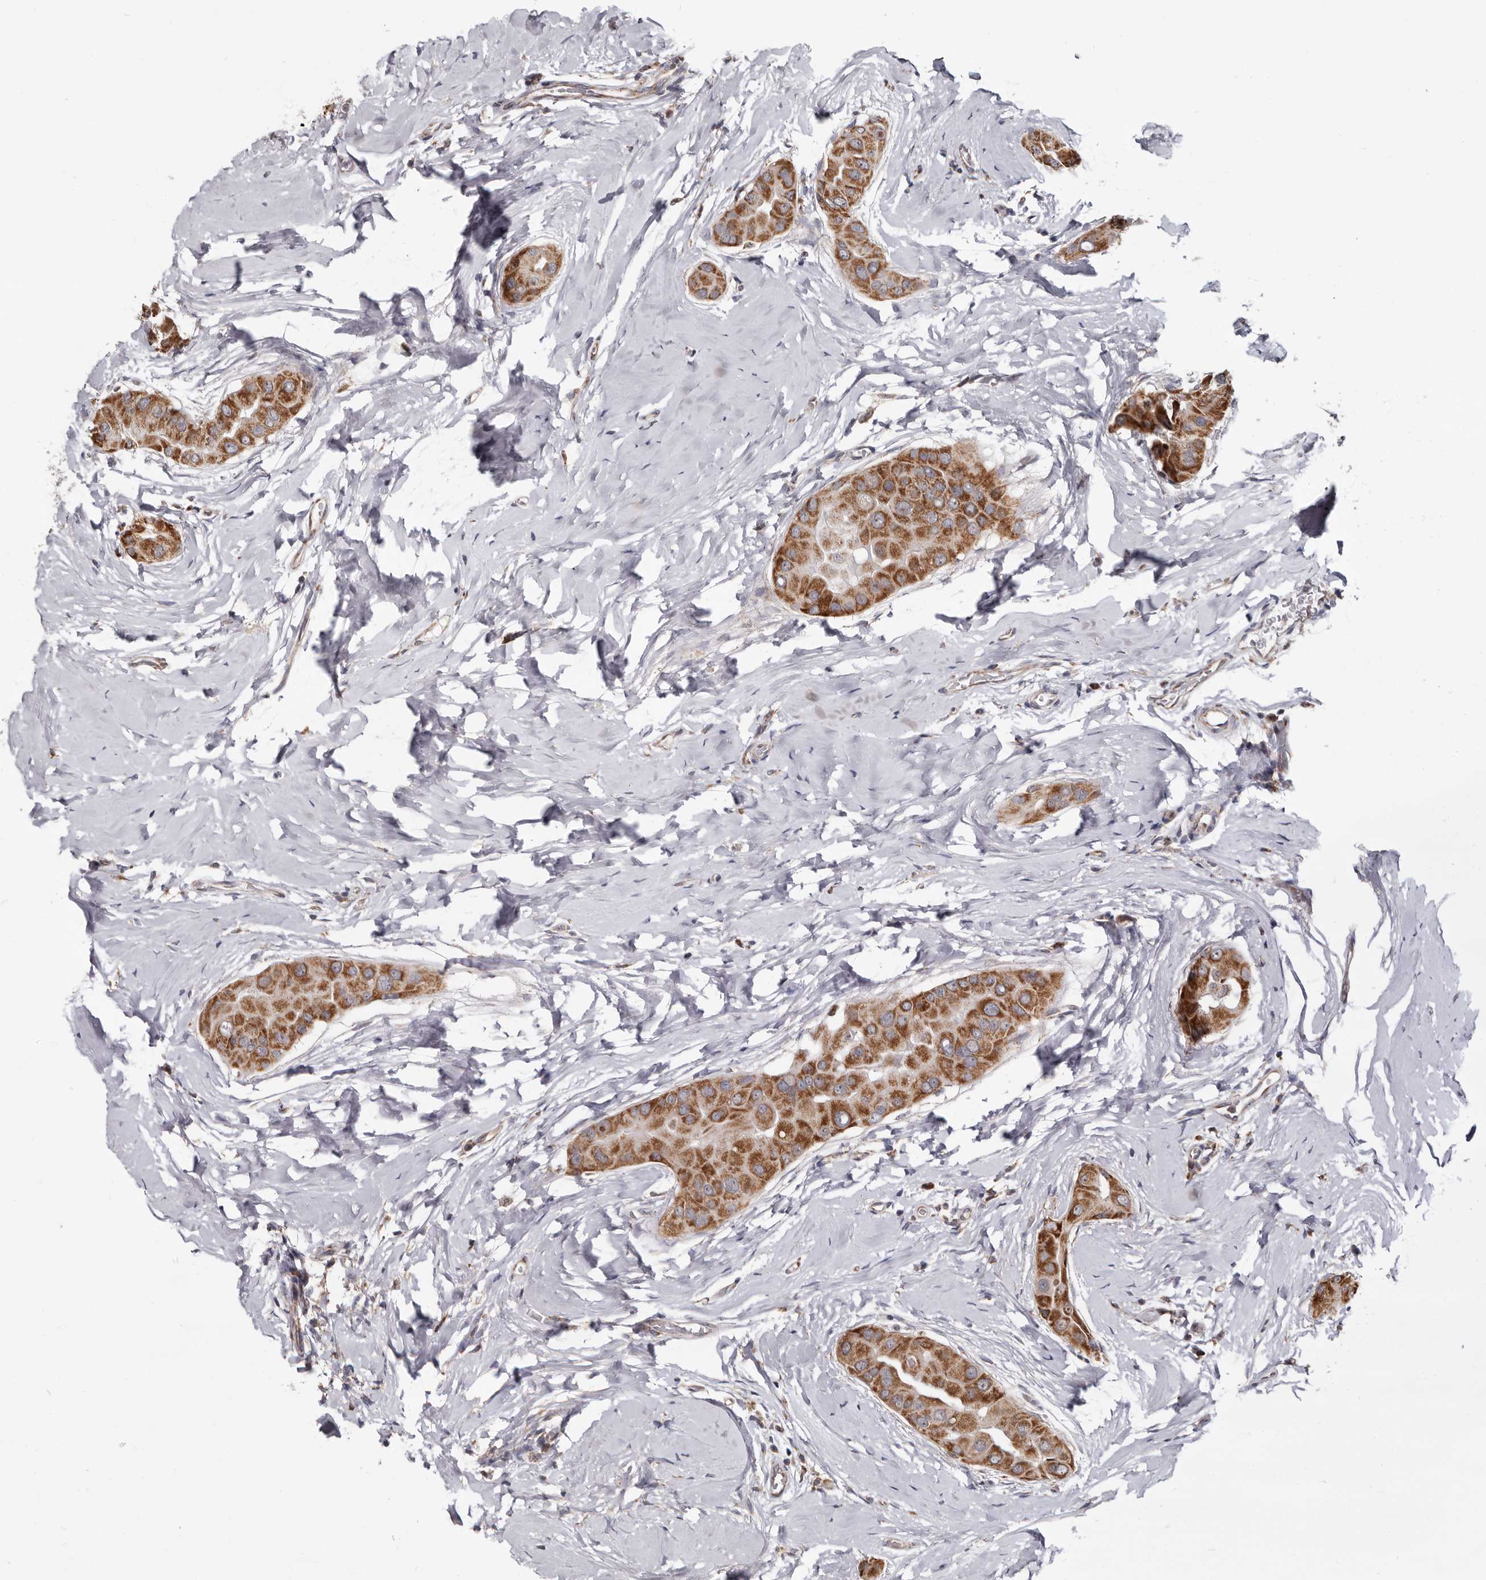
{"staining": {"intensity": "strong", "quantity": ">75%", "location": "cytoplasmic/membranous"}, "tissue": "thyroid cancer", "cell_type": "Tumor cells", "image_type": "cancer", "snomed": [{"axis": "morphology", "description": "Papillary adenocarcinoma, NOS"}, {"axis": "topography", "description": "Thyroid gland"}], "caption": "Thyroid cancer (papillary adenocarcinoma) tissue displays strong cytoplasmic/membranous positivity in about >75% of tumor cells, visualized by immunohistochemistry.", "gene": "MRPL18", "patient": {"sex": "male", "age": 33}}